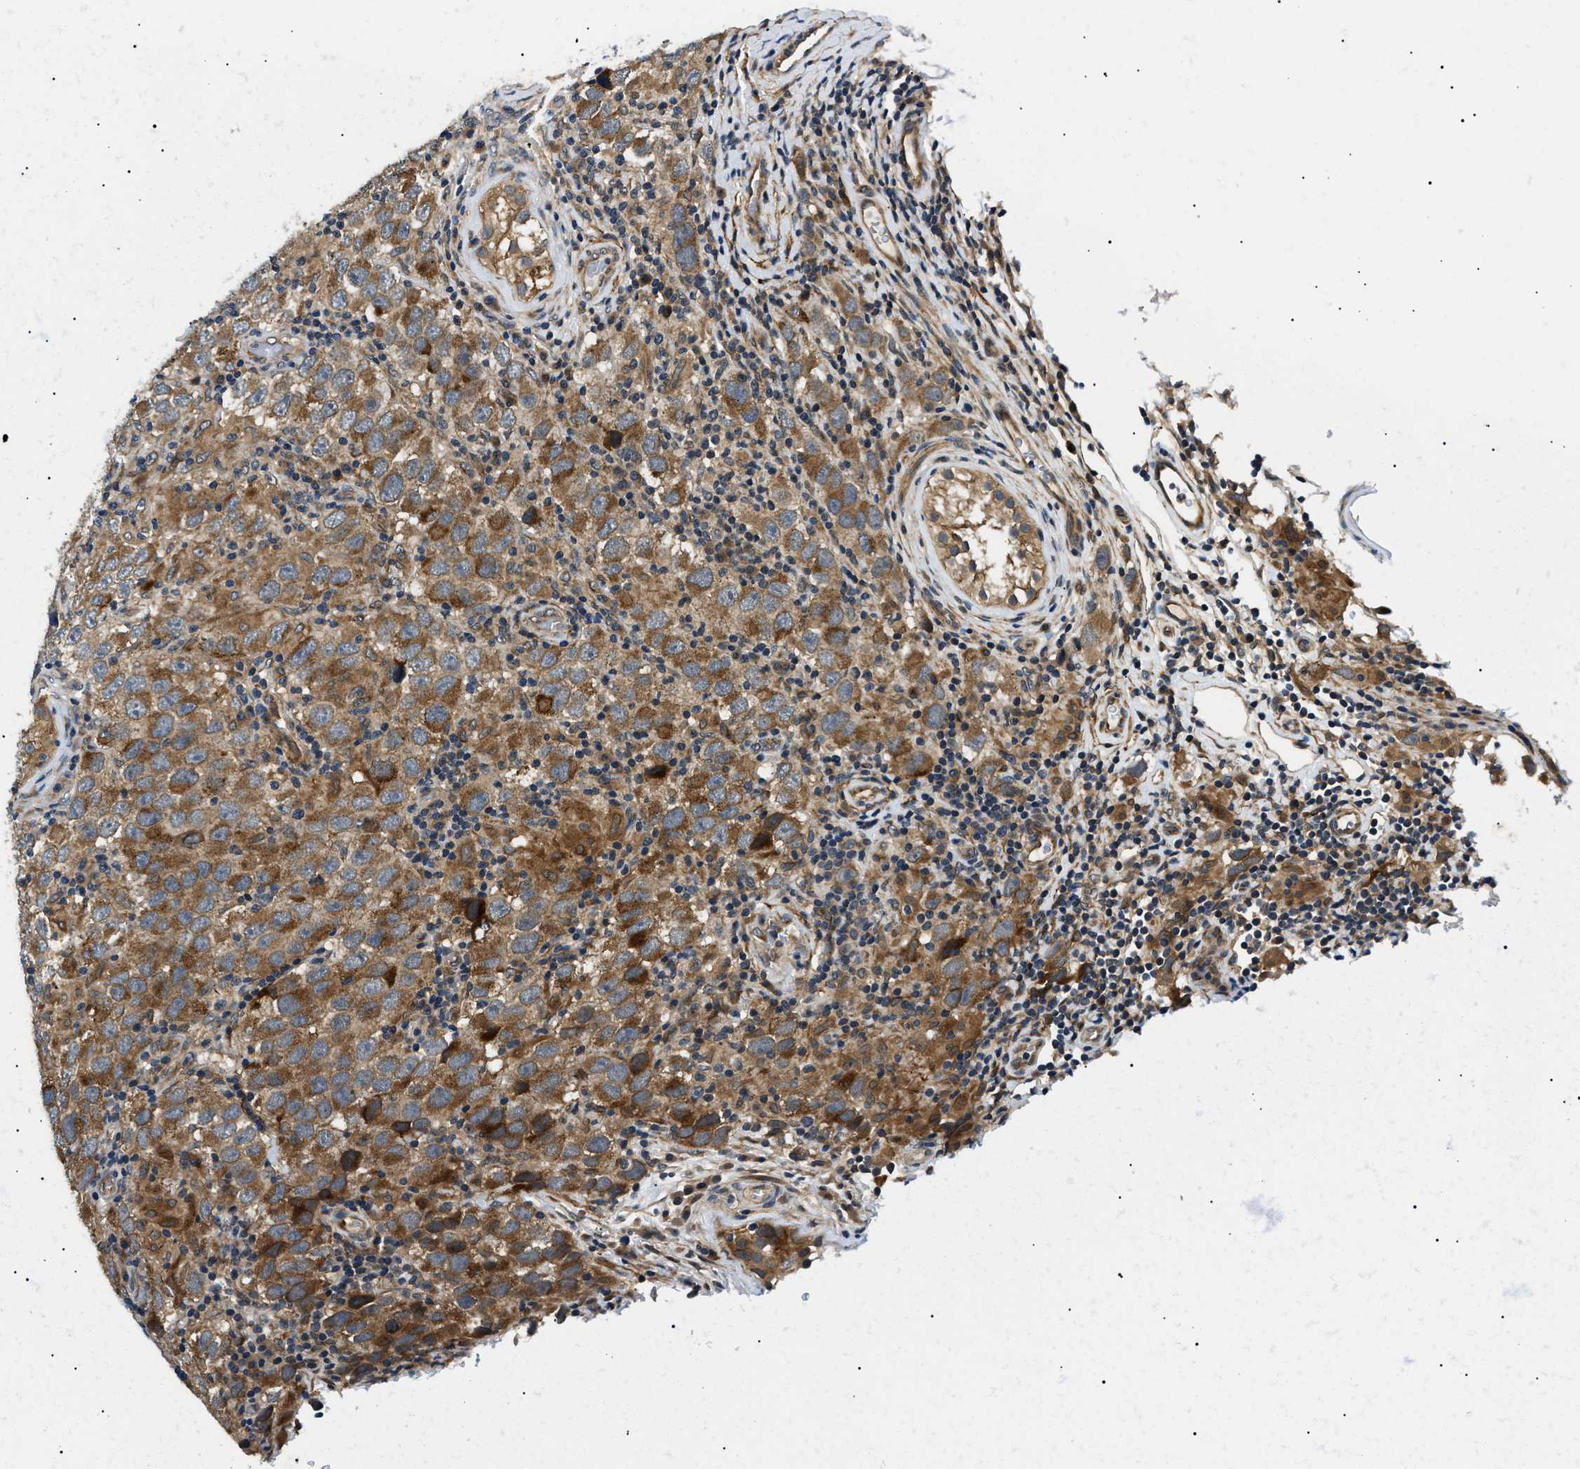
{"staining": {"intensity": "moderate", "quantity": ">75%", "location": "cytoplasmic/membranous"}, "tissue": "testis cancer", "cell_type": "Tumor cells", "image_type": "cancer", "snomed": [{"axis": "morphology", "description": "Carcinoma, Embryonal, NOS"}, {"axis": "topography", "description": "Testis"}], "caption": "Immunohistochemical staining of testis cancer (embryonal carcinoma) demonstrates moderate cytoplasmic/membranous protein expression in approximately >75% of tumor cells.", "gene": "ATP6AP1", "patient": {"sex": "male", "age": 21}}